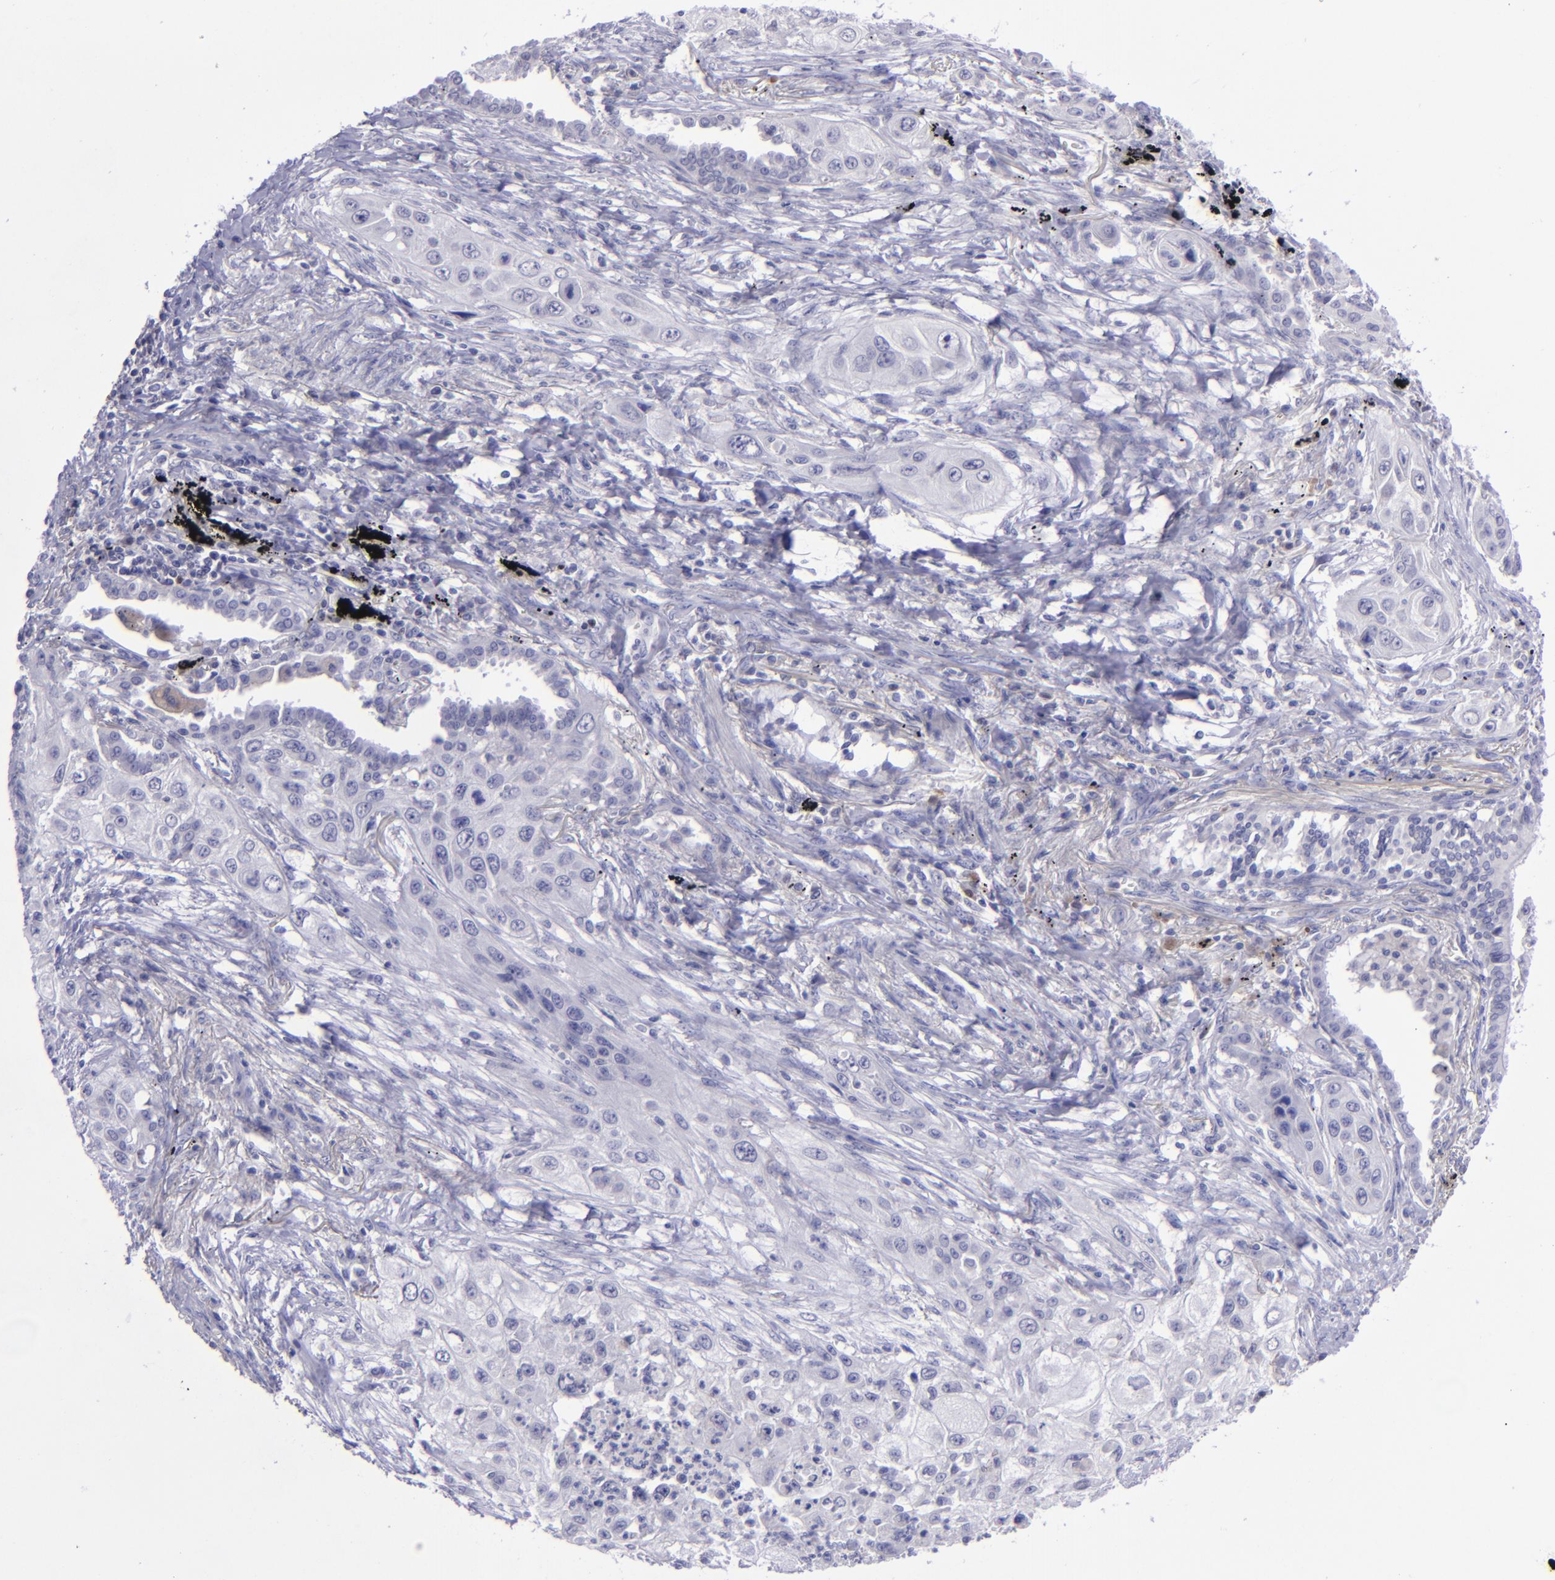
{"staining": {"intensity": "negative", "quantity": "none", "location": "none"}, "tissue": "lung cancer", "cell_type": "Tumor cells", "image_type": "cancer", "snomed": [{"axis": "morphology", "description": "Squamous cell carcinoma, NOS"}, {"axis": "topography", "description": "Lung"}], "caption": "Immunohistochemical staining of lung cancer shows no significant positivity in tumor cells.", "gene": "POU2F2", "patient": {"sex": "male", "age": 71}}